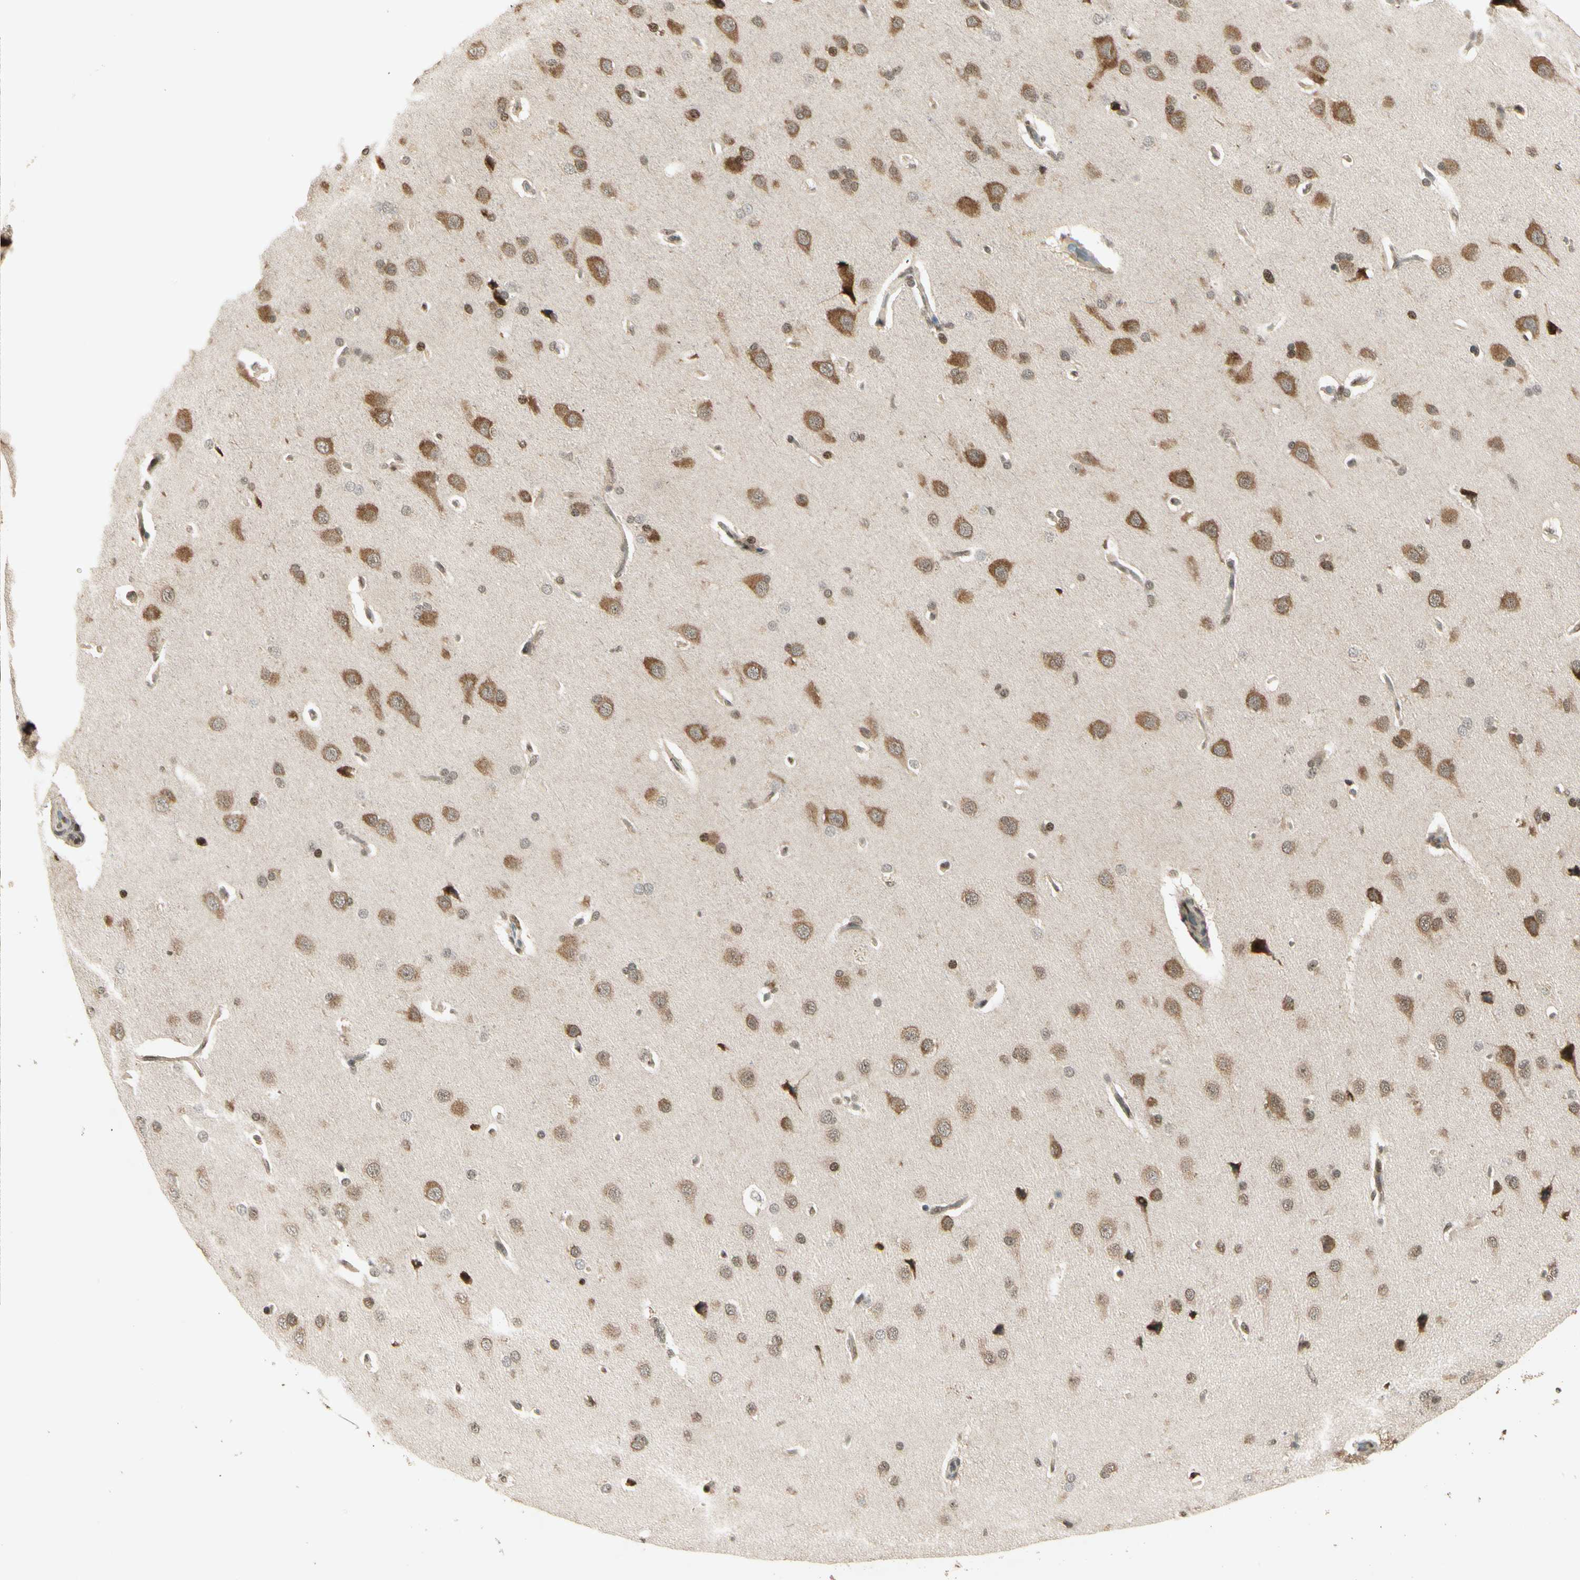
{"staining": {"intensity": "weak", "quantity": "25%-75%", "location": "cytoplasmic/membranous"}, "tissue": "cerebral cortex", "cell_type": "Endothelial cells", "image_type": "normal", "snomed": [{"axis": "morphology", "description": "Normal tissue, NOS"}, {"axis": "topography", "description": "Cerebral cortex"}], "caption": "Cerebral cortex stained with DAB IHC demonstrates low levels of weak cytoplasmic/membranous positivity in about 25%-75% of endothelial cells.", "gene": "SMN2", "patient": {"sex": "male", "age": 62}}